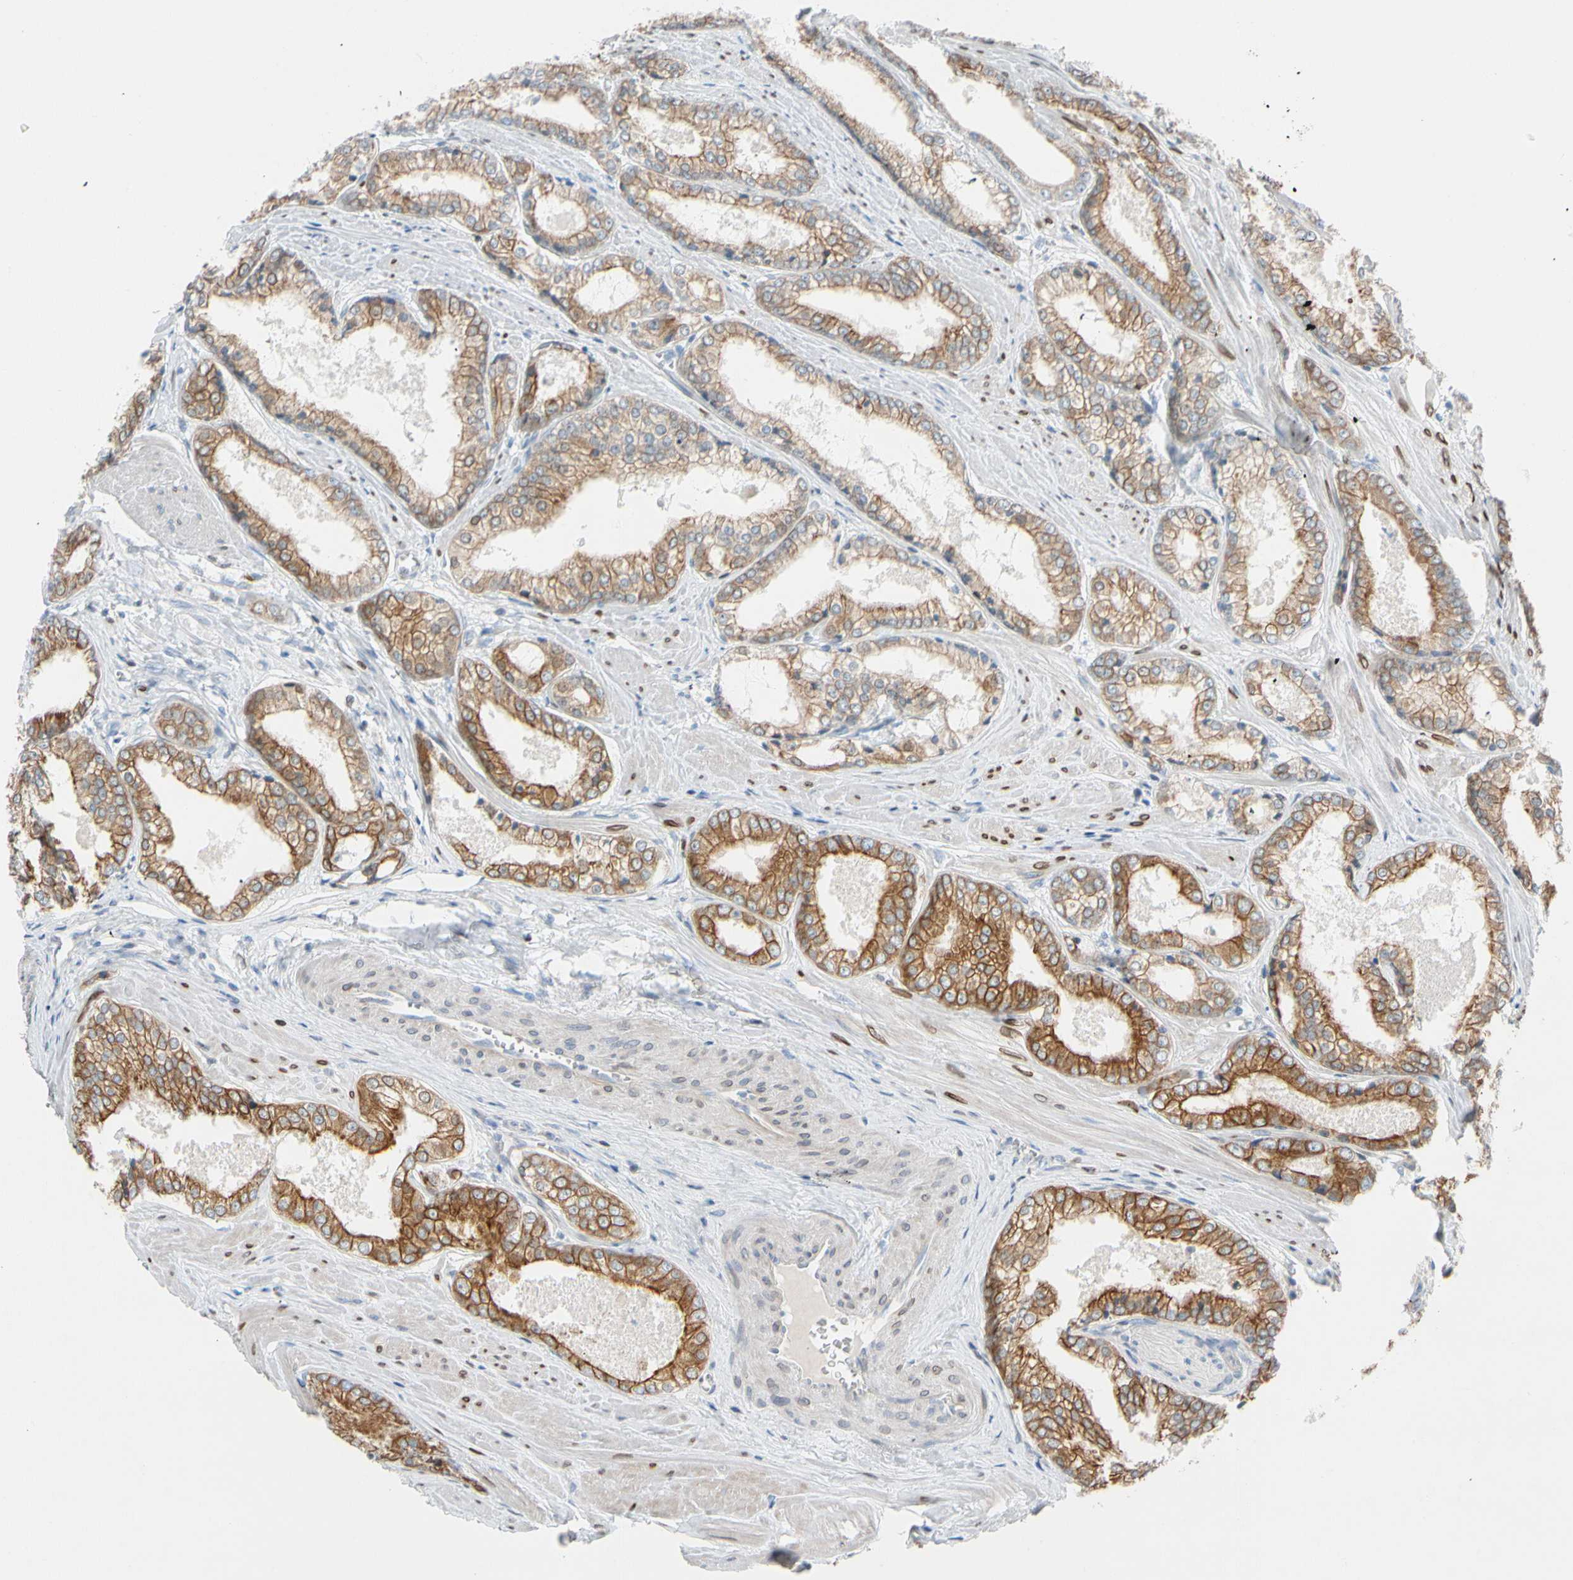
{"staining": {"intensity": "moderate", "quantity": ">75%", "location": "cytoplasmic/membranous"}, "tissue": "prostate cancer", "cell_type": "Tumor cells", "image_type": "cancer", "snomed": [{"axis": "morphology", "description": "Adenocarcinoma, Low grade"}, {"axis": "topography", "description": "Prostate"}], "caption": "Prostate cancer (low-grade adenocarcinoma) stained for a protein (brown) exhibits moderate cytoplasmic/membranous positive positivity in about >75% of tumor cells.", "gene": "ZNF132", "patient": {"sex": "male", "age": 64}}